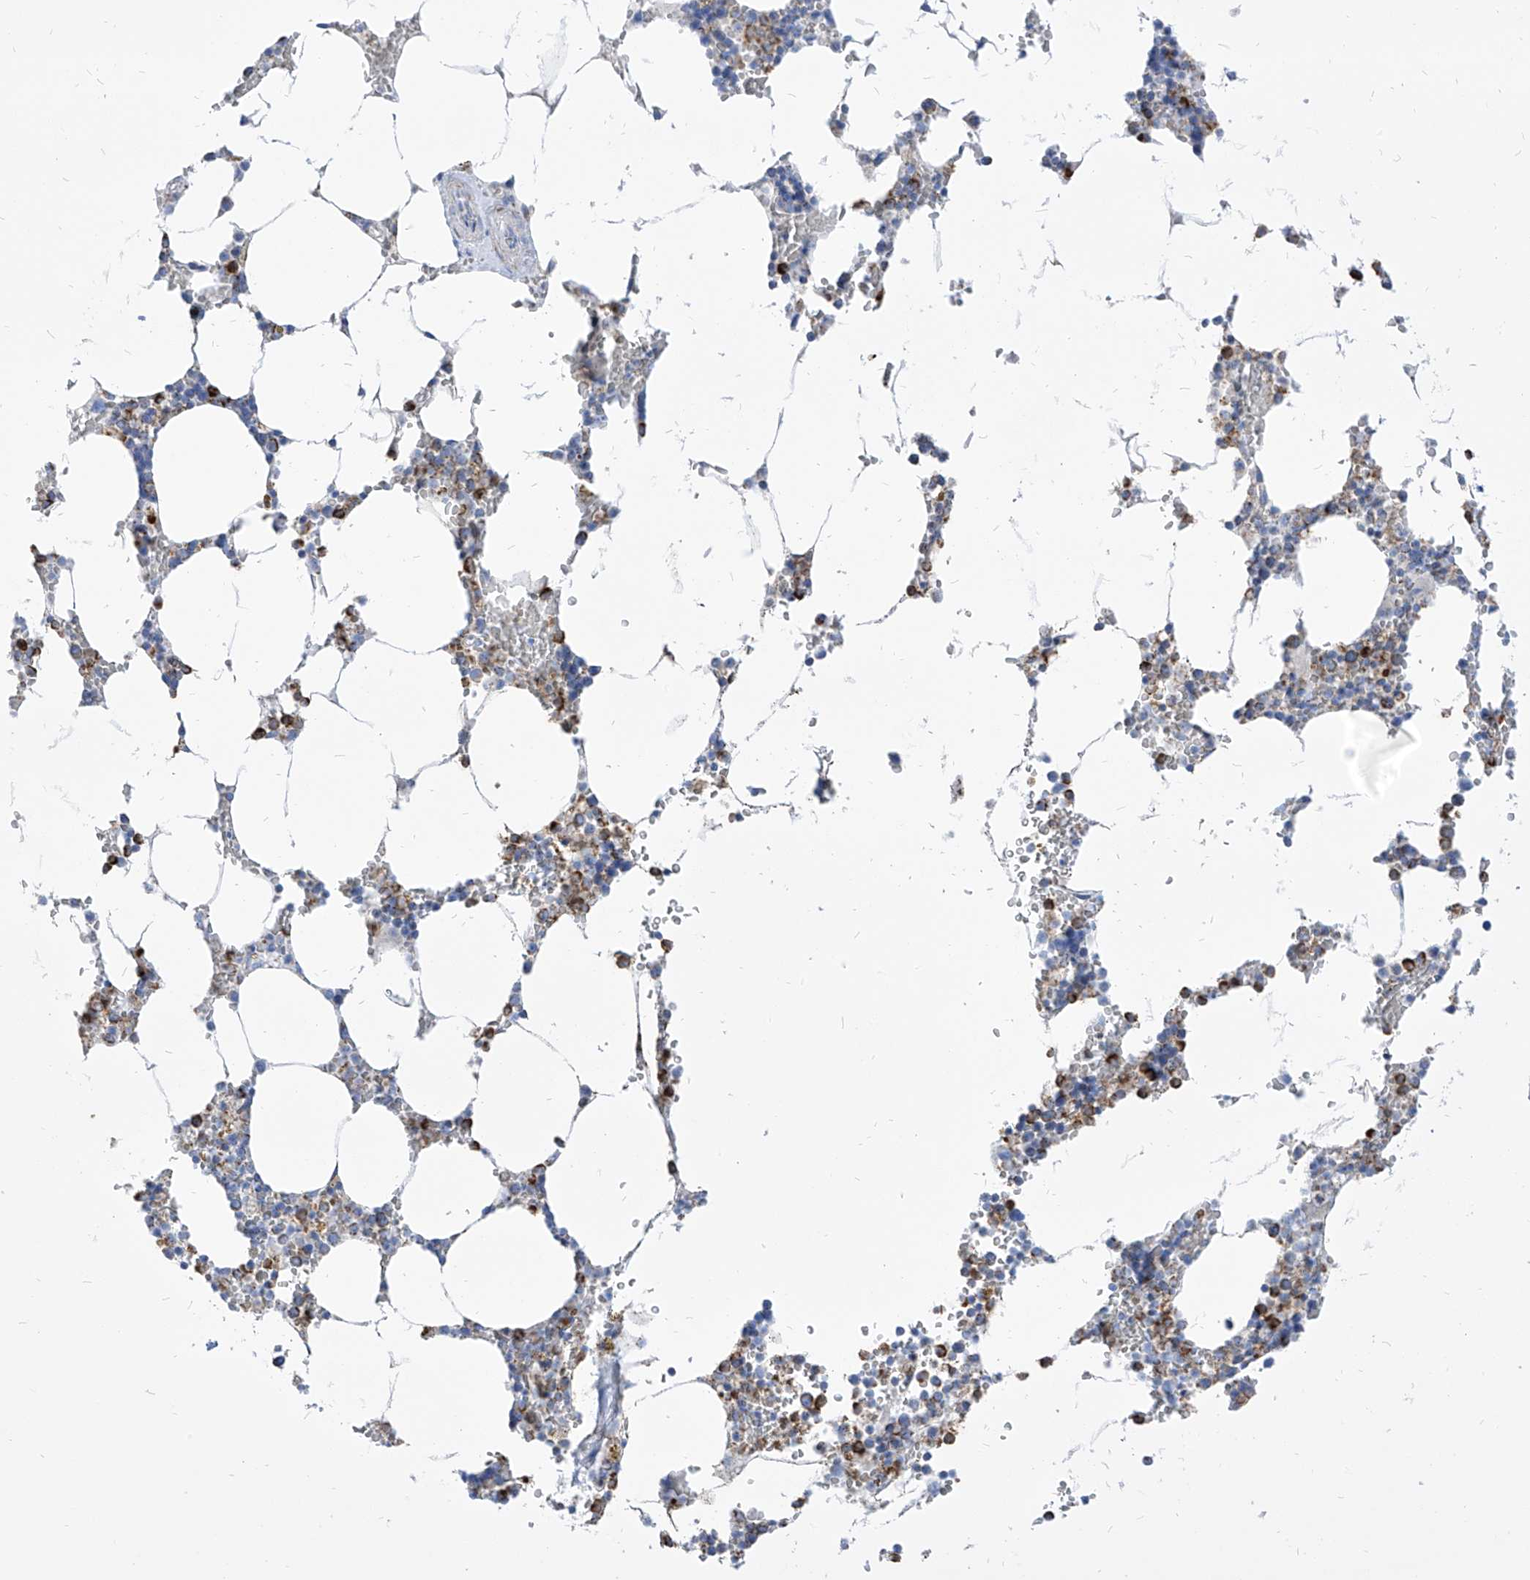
{"staining": {"intensity": "moderate", "quantity": "25%-75%", "location": "cytoplasmic/membranous"}, "tissue": "bone marrow", "cell_type": "Hematopoietic cells", "image_type": "normal", "snomed": [{"axis": "morphology", "description": "Normal tissue, NOS"}, {"axis": "topography", "description": "Bone marrow"}], "caption": "Hematopoietic cells exhibit medium levels of moderate cytoplasmic/membranous positivity in about 25%-75% of cells in normal human bone marrow.", "gene": "COQ3", "patient": {"sex": "male", "age": 70}}